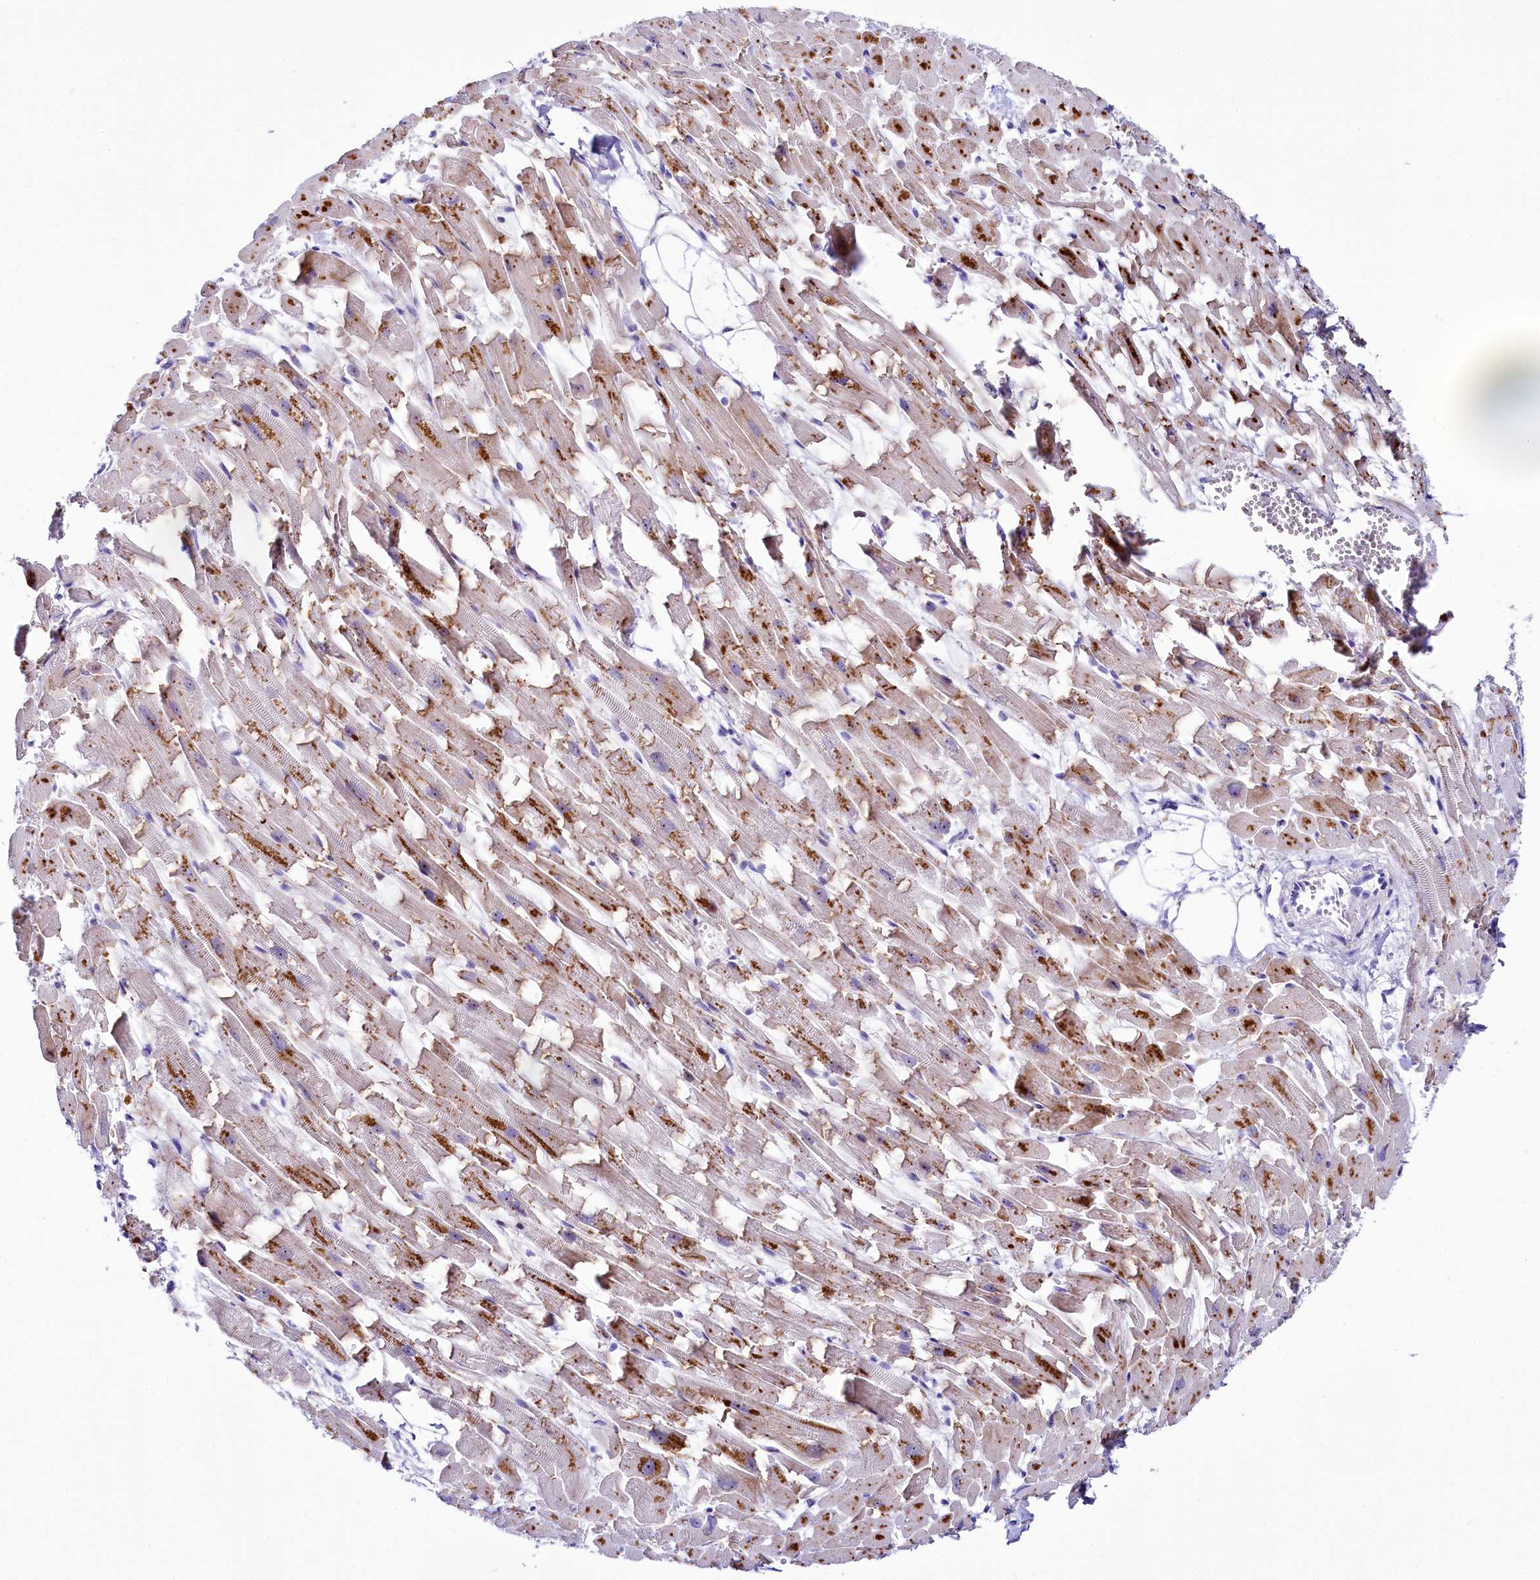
{"staining": {"intensity": "moderate", "quantity": ">75%", "location": "cytoplasmic/membranous"}, "tissue": "heart muscle", "cell_type": "Cardiomyocytes", "image_type": "normal", "snomed": [{"axis": "morphology", "description": "Normal tissue, NOS"}, {"axis": "topography", "description": "Heart"}], "caption": "The immunohistochemical stain highlights moderate cytoplasmic/membranous expression in cardiomyocytes of unremarkable heart muscle. The protein of interest is shown in brown color, while the nuclei are stained blue.", "gene": "SH3TC2", "patient": {"sex": "female", "age": 64}}